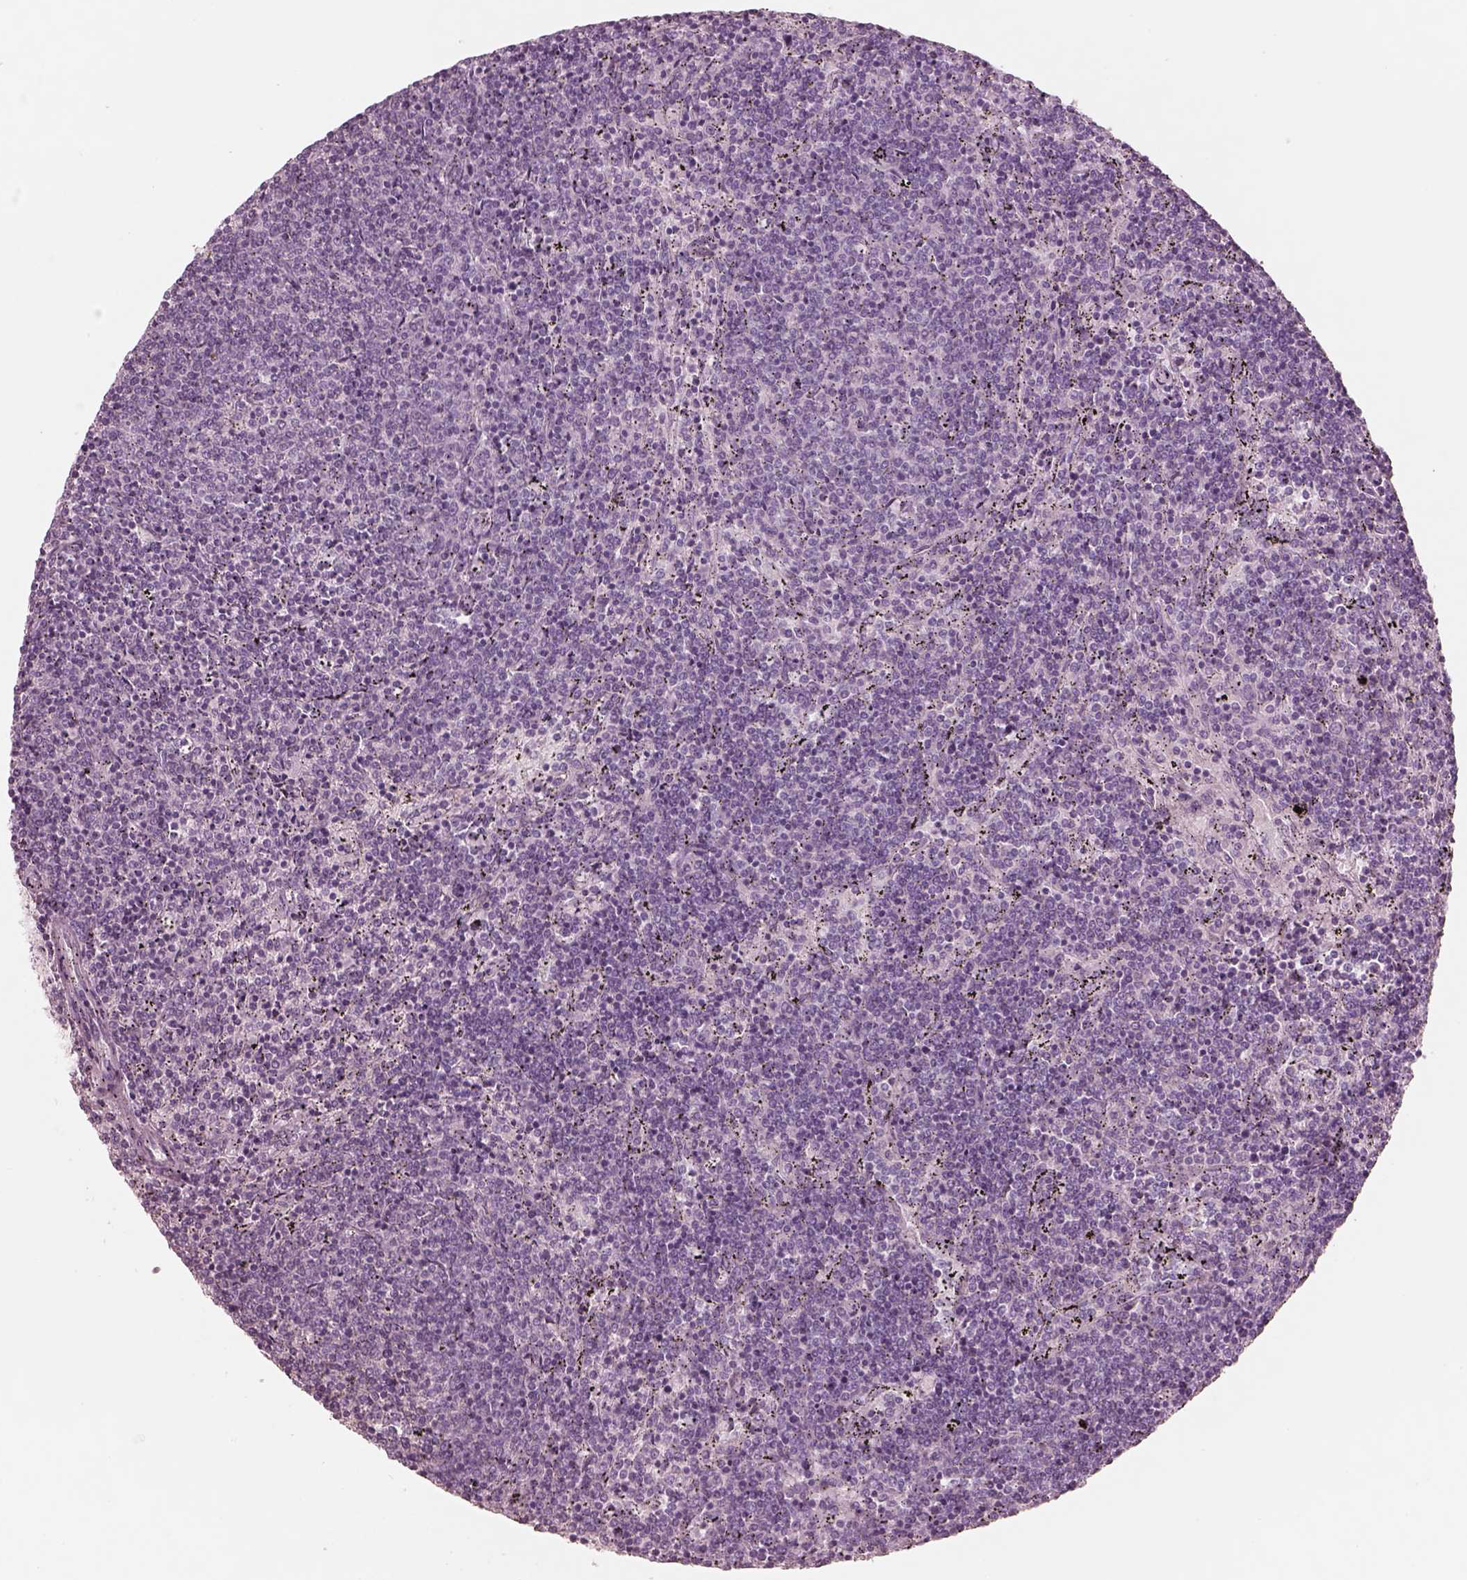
{"staining": {"intensity": "negative", "quantity": "none", "location": "none"}, "tissue": "lymphoma", "cell_type": "Tumor cells", "image_type": "cancer", "snomed": [{"axis": "morphology", "description": "Malignant lymphoma, non-Hodgkin's type, Low grade"}, {"axis": "topography", "description": "Spleen"}], "caption": "High magnification brightfield microscopy of low-grade malignant lymphoma, non-Hodgkin's type stained with DAB (brown) and counterstained with hematoxylin (blue): tumor cells show no significant positivity.", "gene": "PON3", "patient": {"sex": "female", "age": 50}}